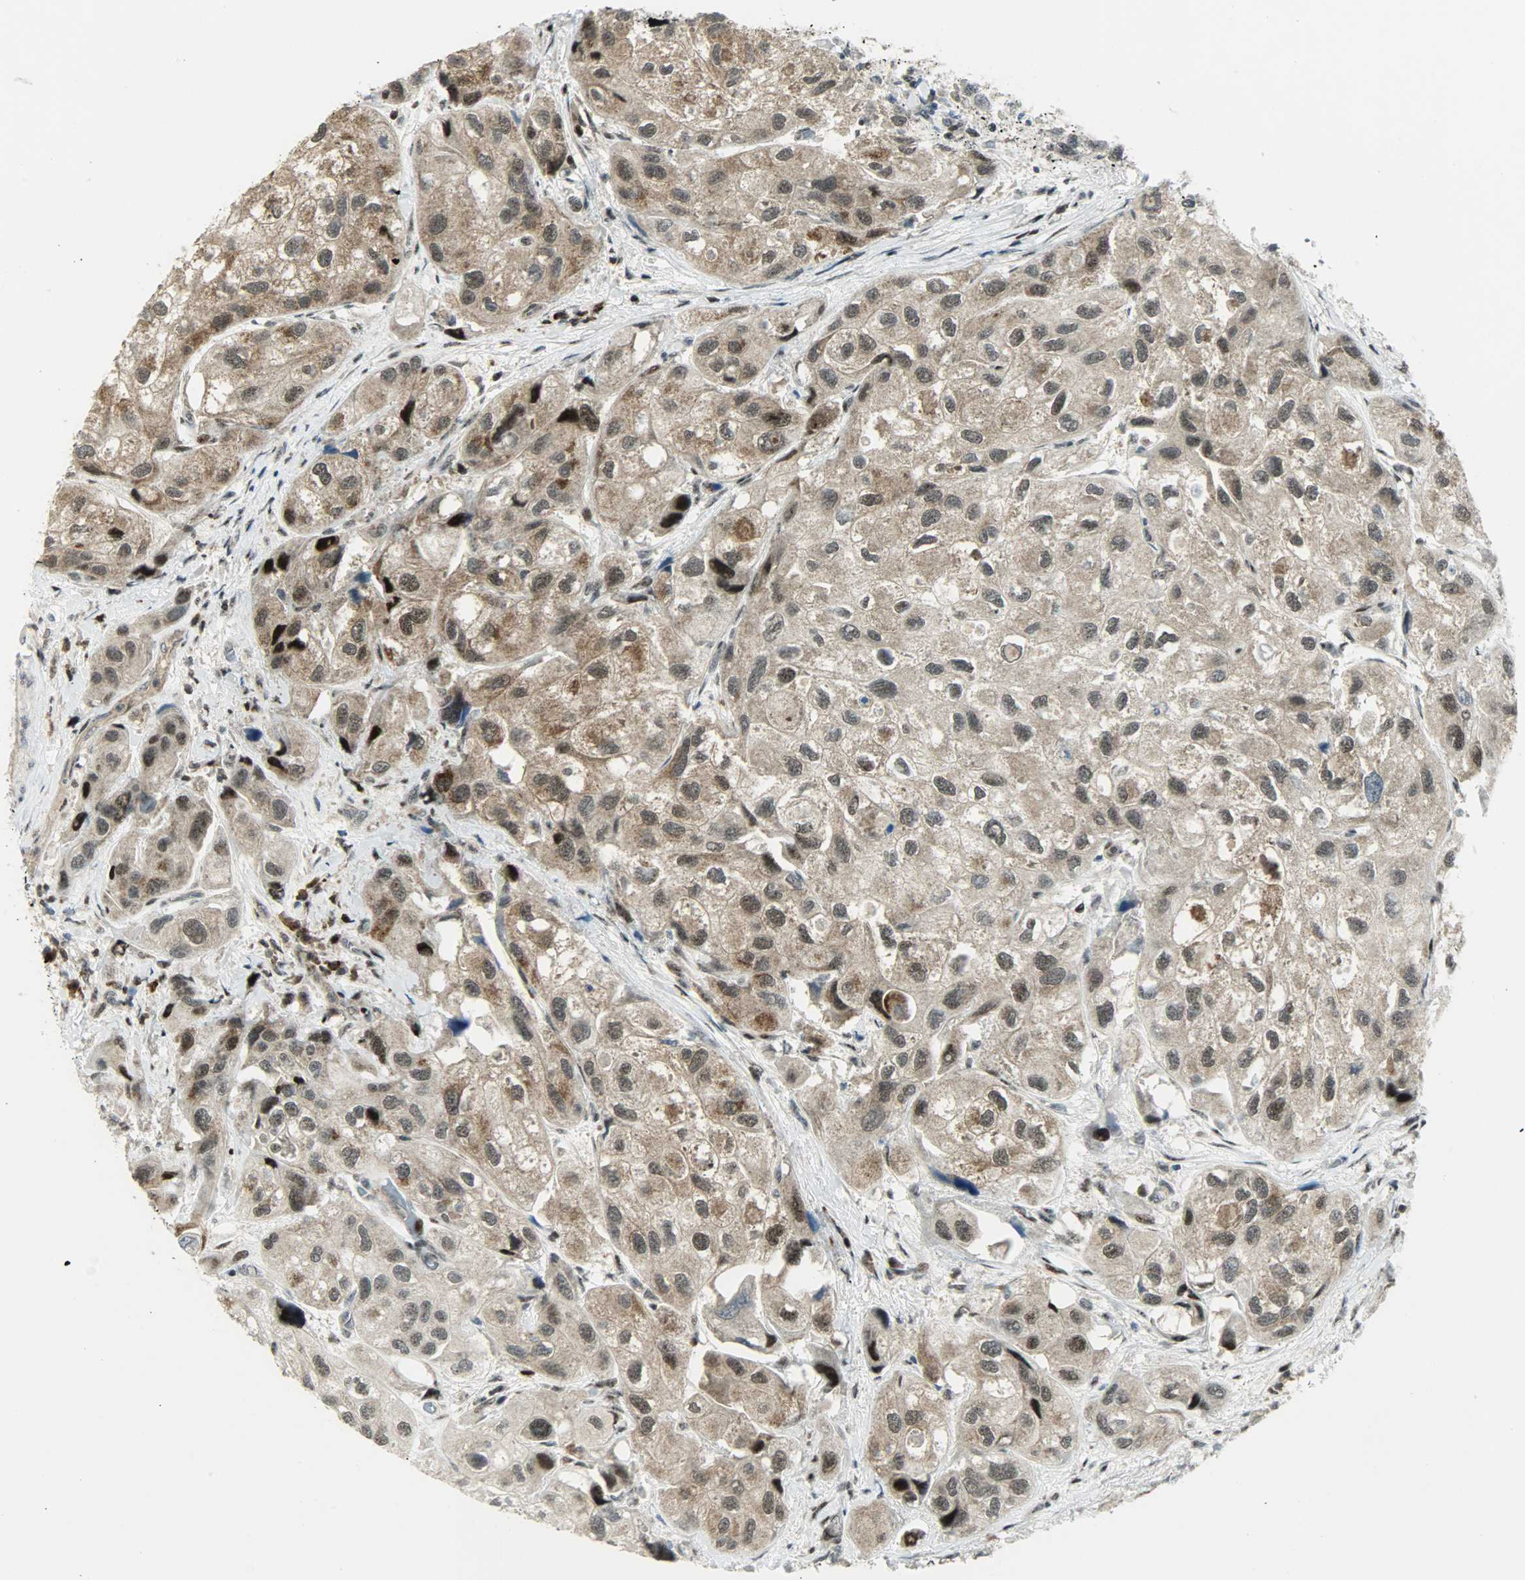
{"staining": {"intensity": "moderate", "quantity": ">75%", "location": "cytoplasmic/membranous,nuclear"}, "tissue": "urothelial cancer", "cell_type": "Tumor cells", "image_type": "cancer", "snomed": [{"axis": "morphology", "description": "Urothelial carcinoma, High grade"}, {"axis": "topography", "description": "Urinary bladder"}], "caption": "A brown stain highlights moderate cytoplasmic/membranous and nuclear positivity of a protein in human high-grade urothelial carcinoma tumor cells.", "gene": "IL15", "patient": {"sex": "female", "age": 64}}